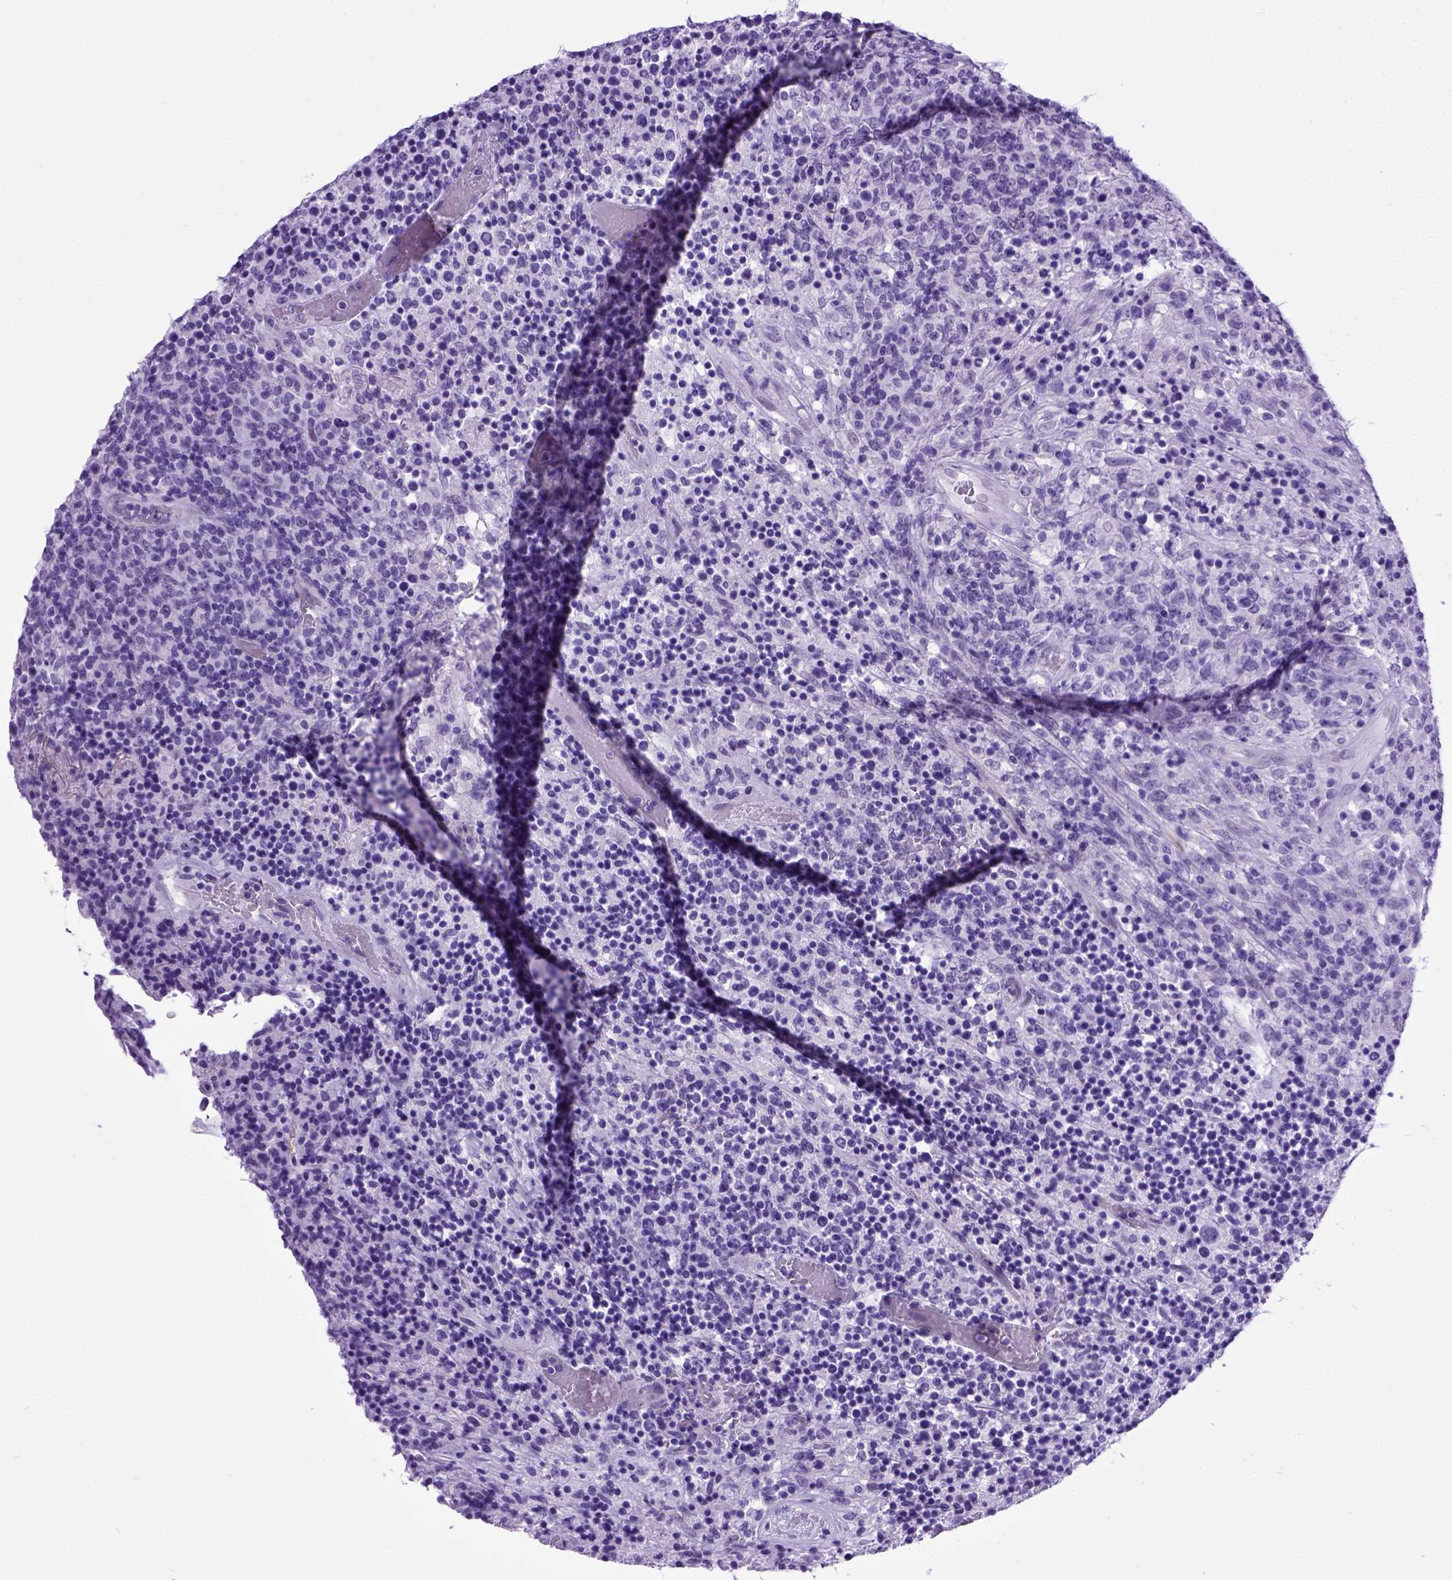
{"staining": {"intensity": "negative", "quantity": "none", "location": "none"}, "tissue": "lymphoma", "cell_type": "Tumor cells", "image_type": "cancer", "snomed": [{"axis": "morphology", "description": "Malignant lymphoma, non-Hodgkin's type, High grade"}, {"axis": "topography", "description": "Lung"}], "caption": "Immunohistochemical staining of high-grade malignant lymphoma, non-Hodgkin's type demonstrates no significant staining in tumor cells.", "gene": "ADAM12", "patient": {"sex": "male", "age": 79}}